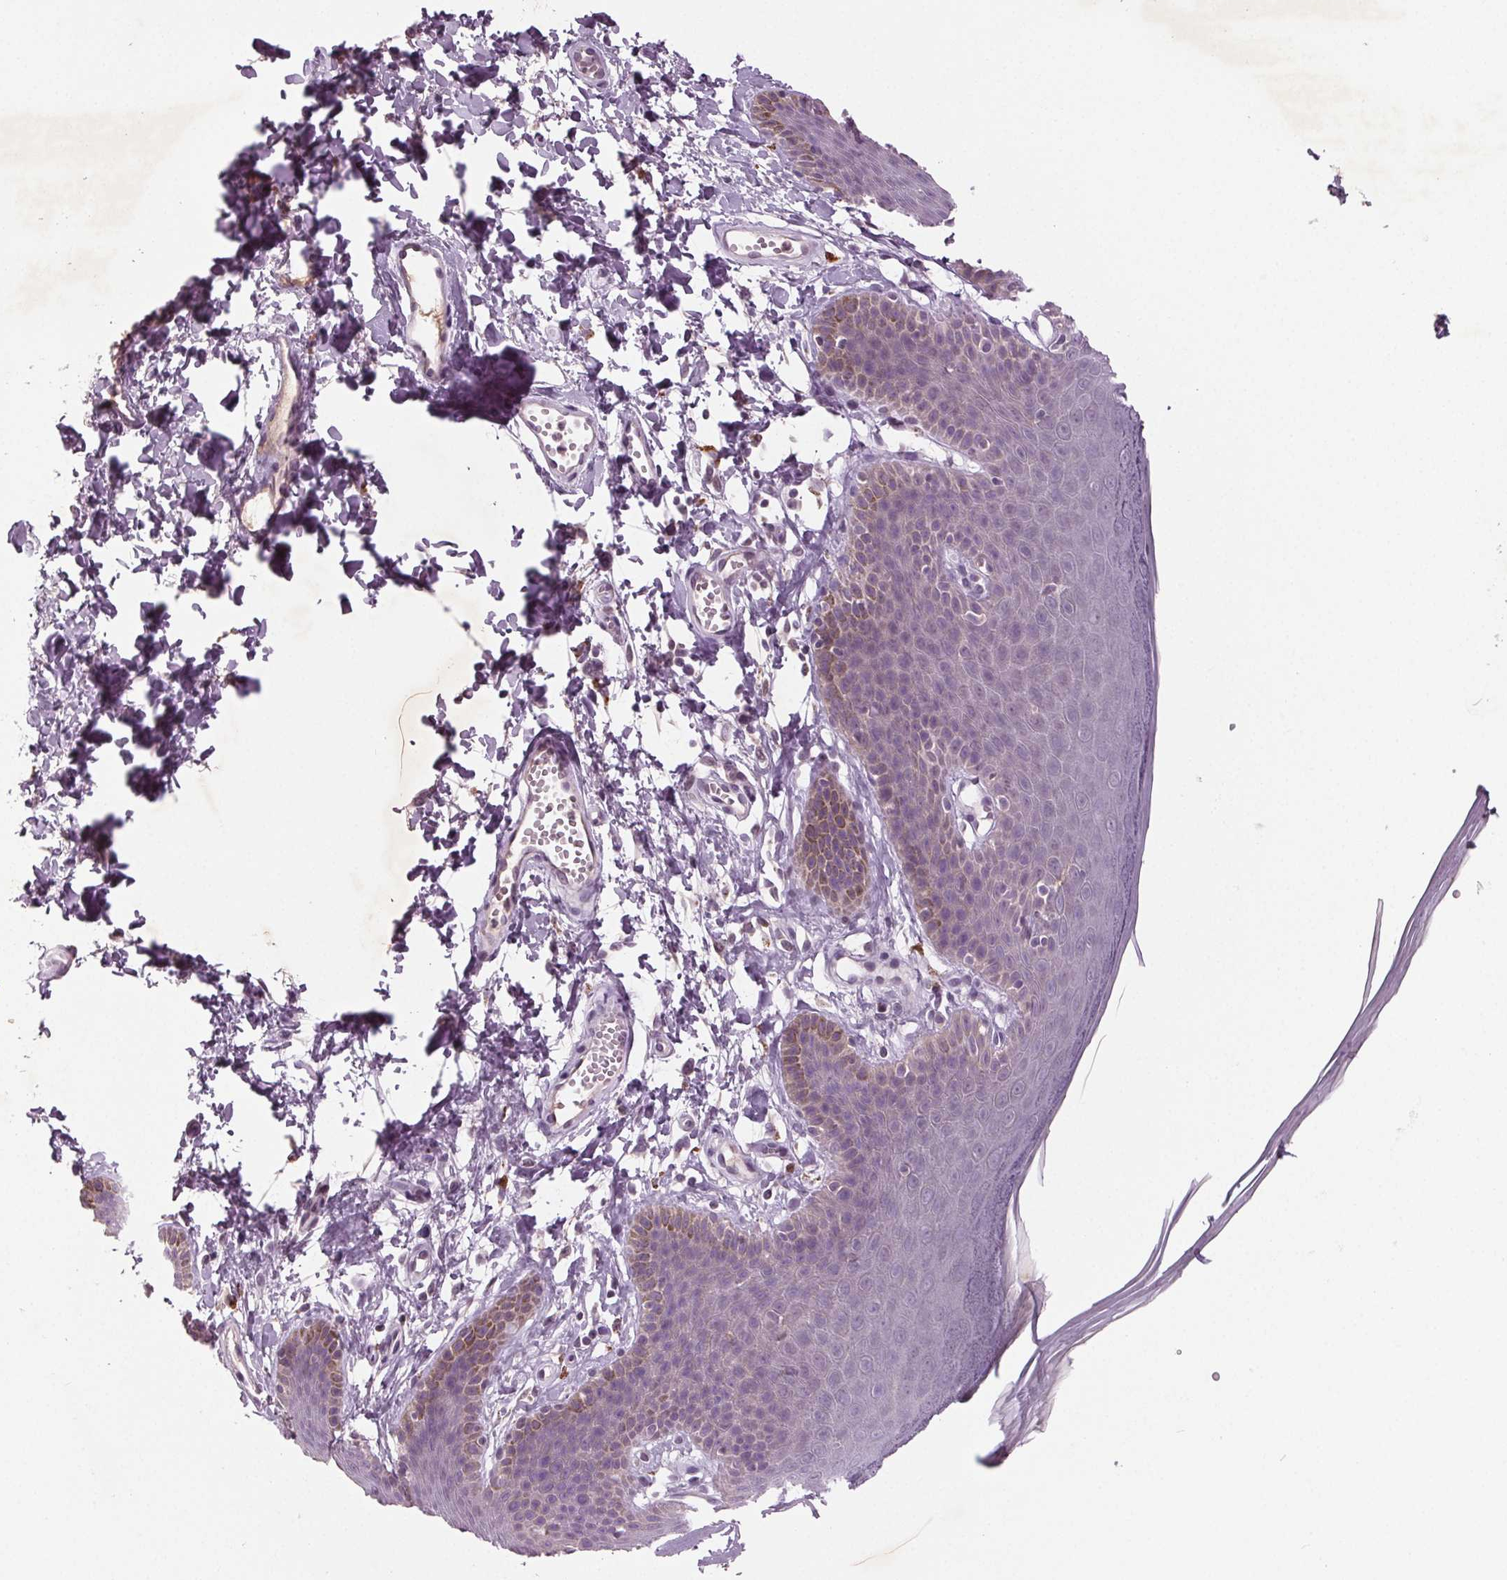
{"staining": {"intensity": "moderate", "quantity": "<25%", "location": "cytoplasmic/membranous"}, "tissue": "skin", "cell_type": "Epidermal cells", "image_type": "normal", "snomed": [{"axis": "morphology", "description": "Normal tissue, NOS"}, {"axis": "topography", "description": "Anal"}], "caption": "DAB immunohistochemical staining of unremarkable human skin exhibits moderate cytoplasmic/membranous protein expression in approximately <25% of epidermal cells. The staining is performed using DAB (3,3'-diaminobenzidine) brown chromogen to label protein expression. The nuclei are counter-stained blue using hematoxylin.", "gene": "BHLHE22", "patient": {"sex": "male", "age": 53}}